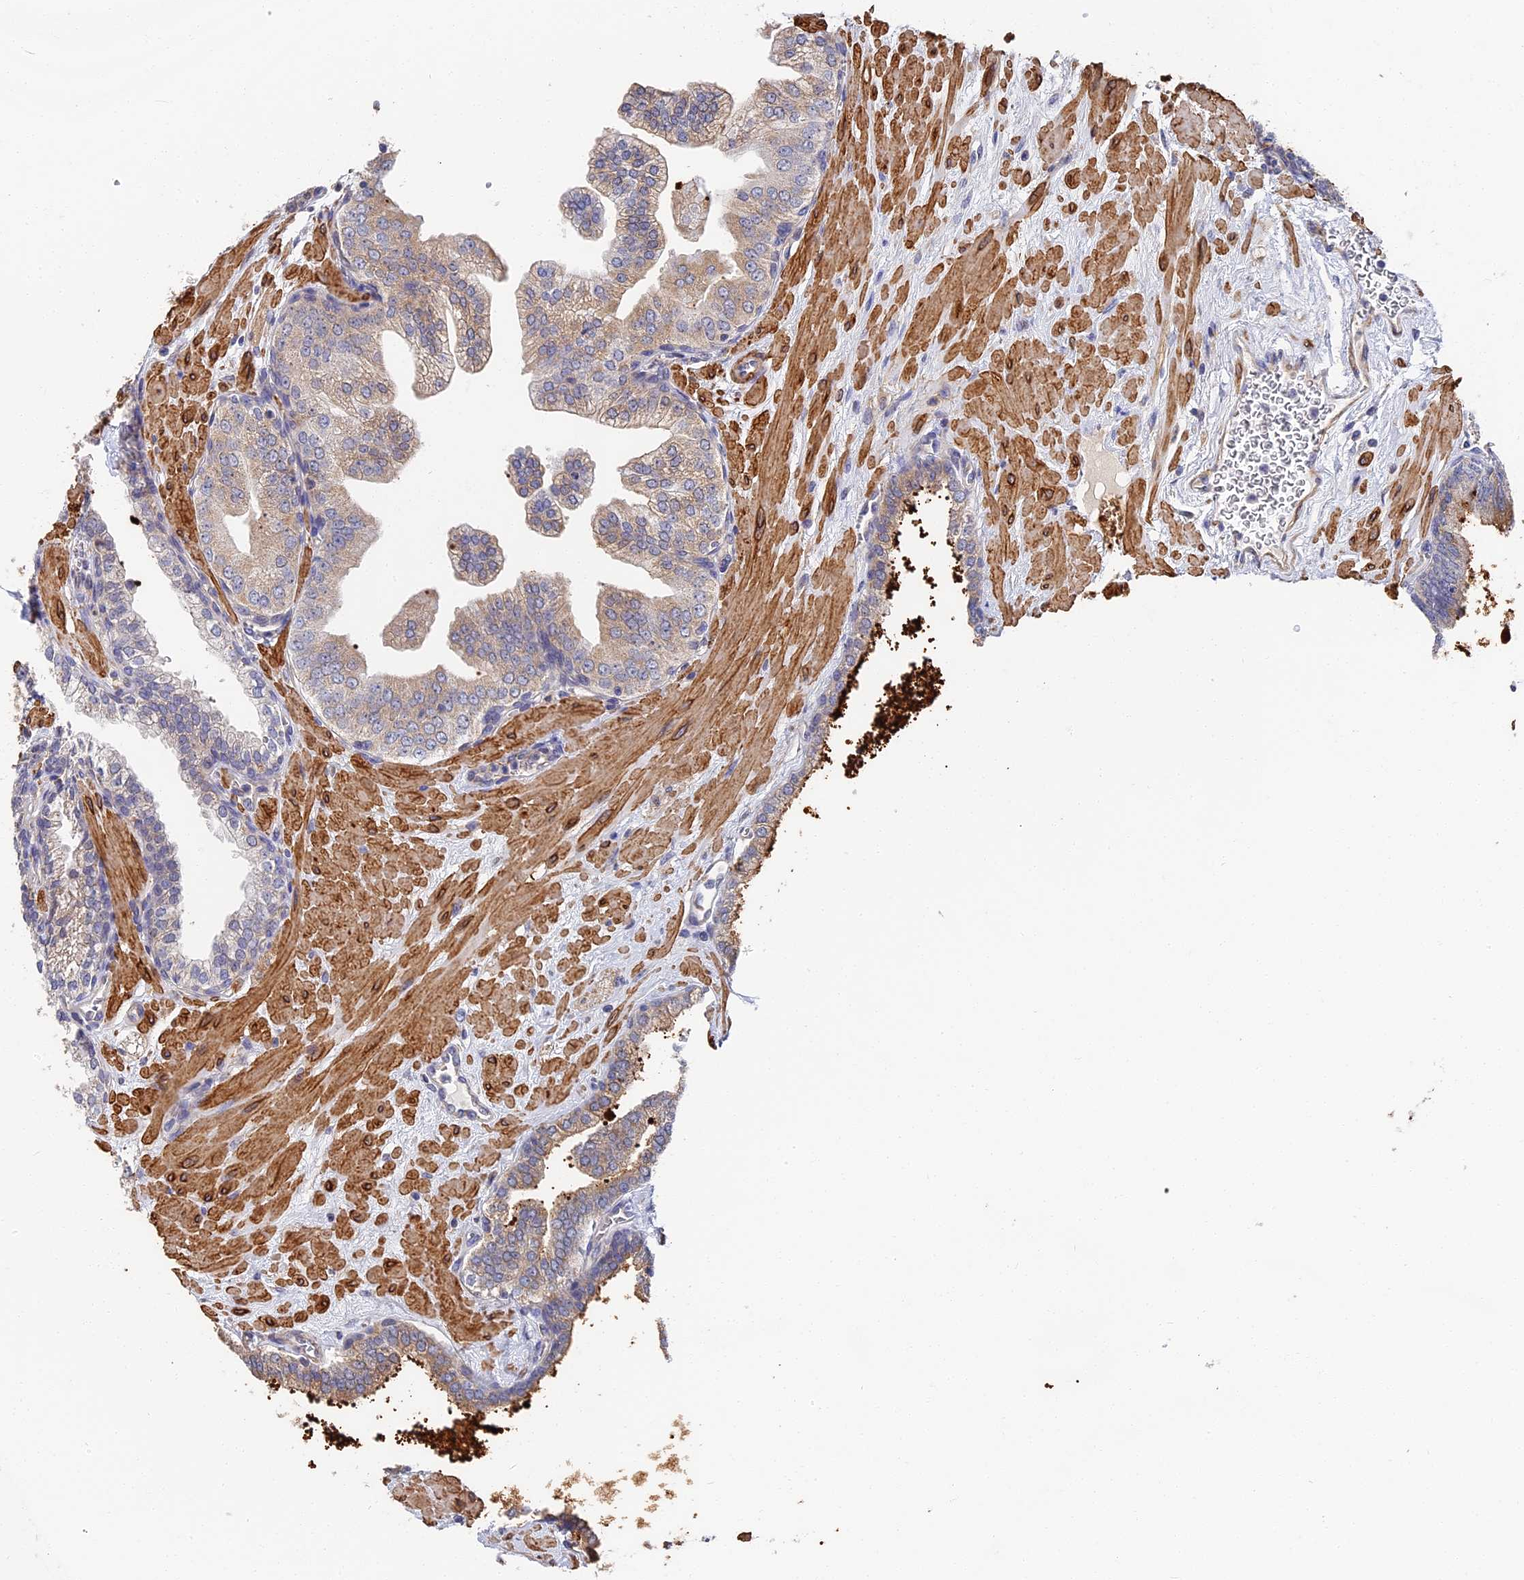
{"staining": {"intensity": "weak", "quantity": "<25%", "location": "cytoplasmic/membranous"}, "tissue": "prostate", "cell_type": "Glandular cells", "image_type": "normal", "snomed": [{"axis": "morphology", "description": "Normal tissue, NOS"}, {"axis": "topography", "description": "Prostate"}], "caption": "Immunohistochemistry (IHC) image of benign prostate: human prostate stained with DAB reveals no significant protein staining in glandular cells. The staining is performed using DAB (3,3'-diaminobenzidine) brown chromogen with nuclei counter-stained in using hematoxylin.", "gene": "CCDC113", "patient": {"sex": "male", "age": 60}}